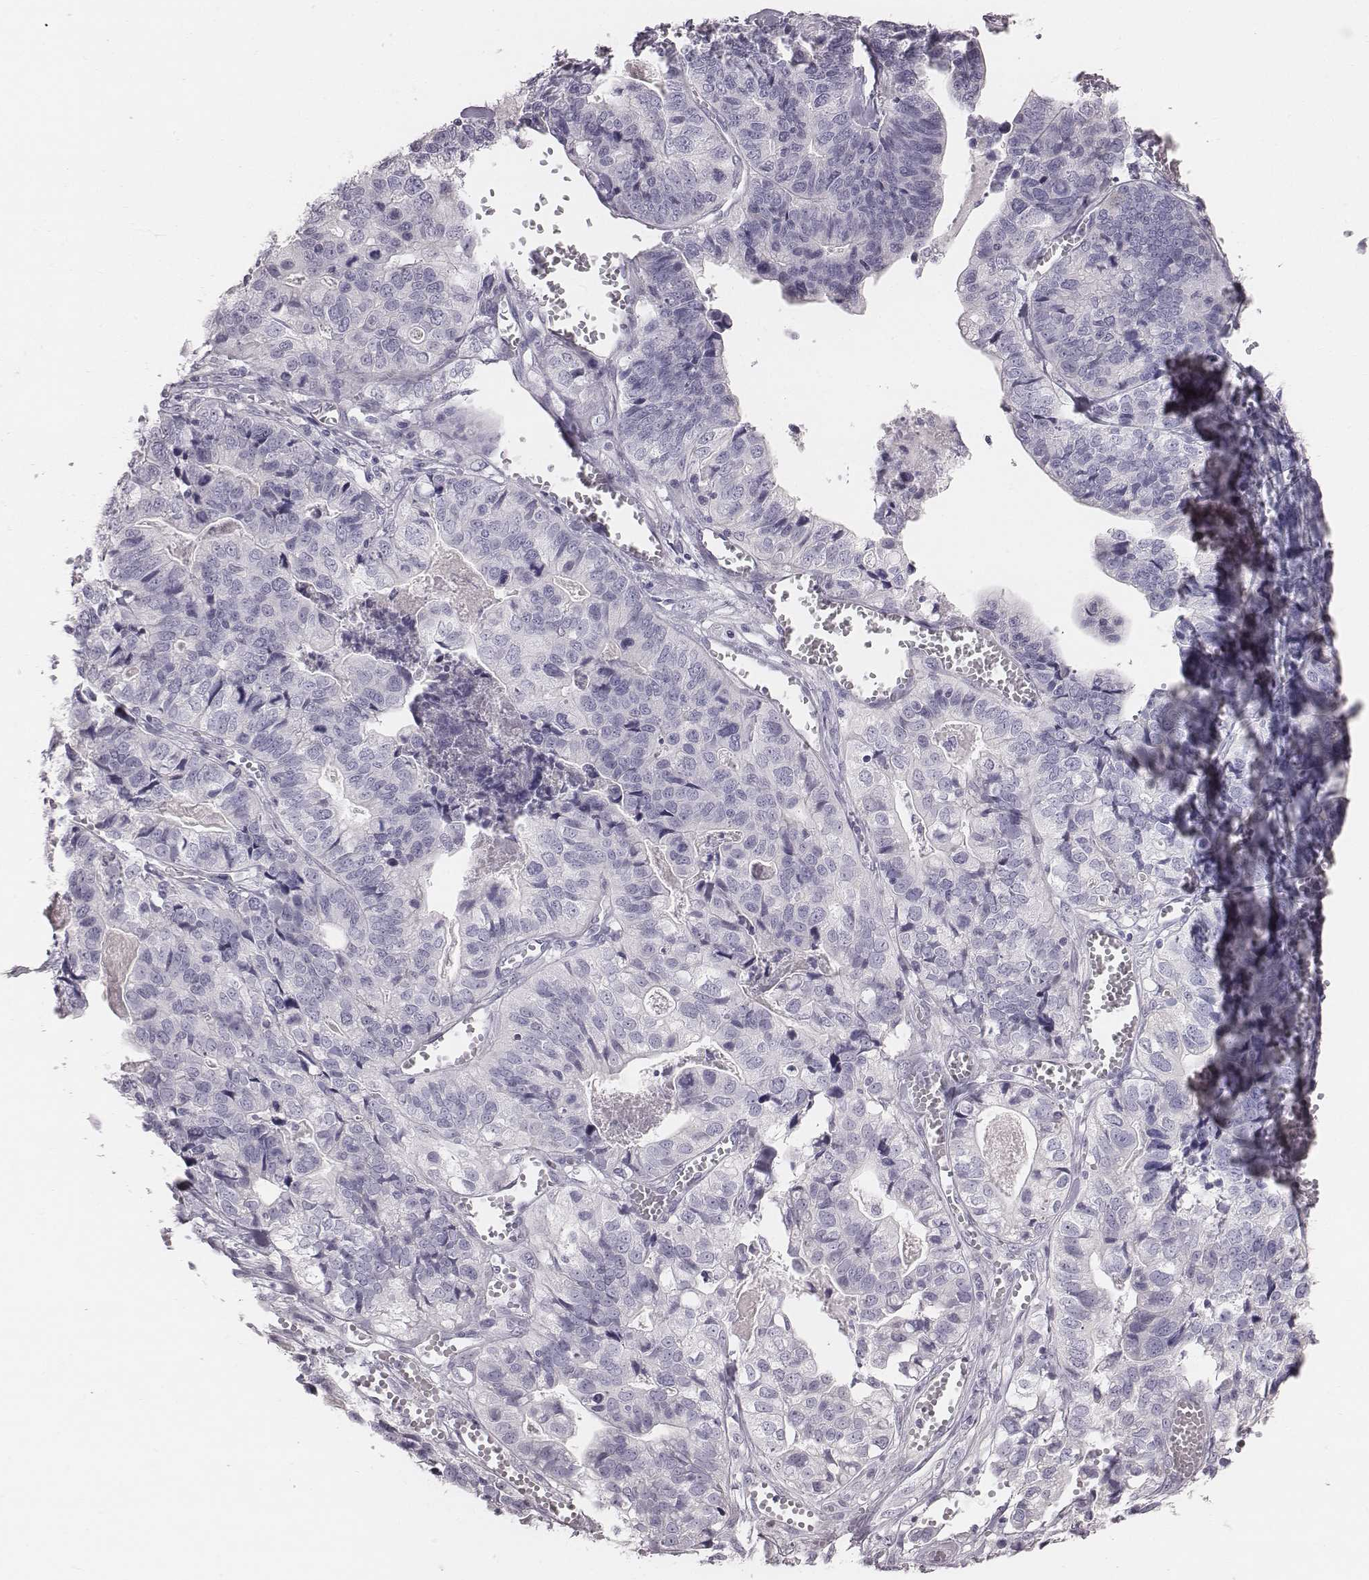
{"staining": {"intensity": "negative", "quantity": "none", "location": "none"}, "tissue": "stomach cancer", "cell_type": "Tumor cells", "image_type": "cancer", "snomed": [{"axis": "morphology", "description": "Adenocarcinoma, NOS"}, {"axis": "topography", "description": "Stomach, upper"}], "caption": "Tumor cells show no significant protein expression in stomach cancer (adenocarcinoma).", "gene": "C6orf58", "patient": {"sex": "female", "age": 67}}